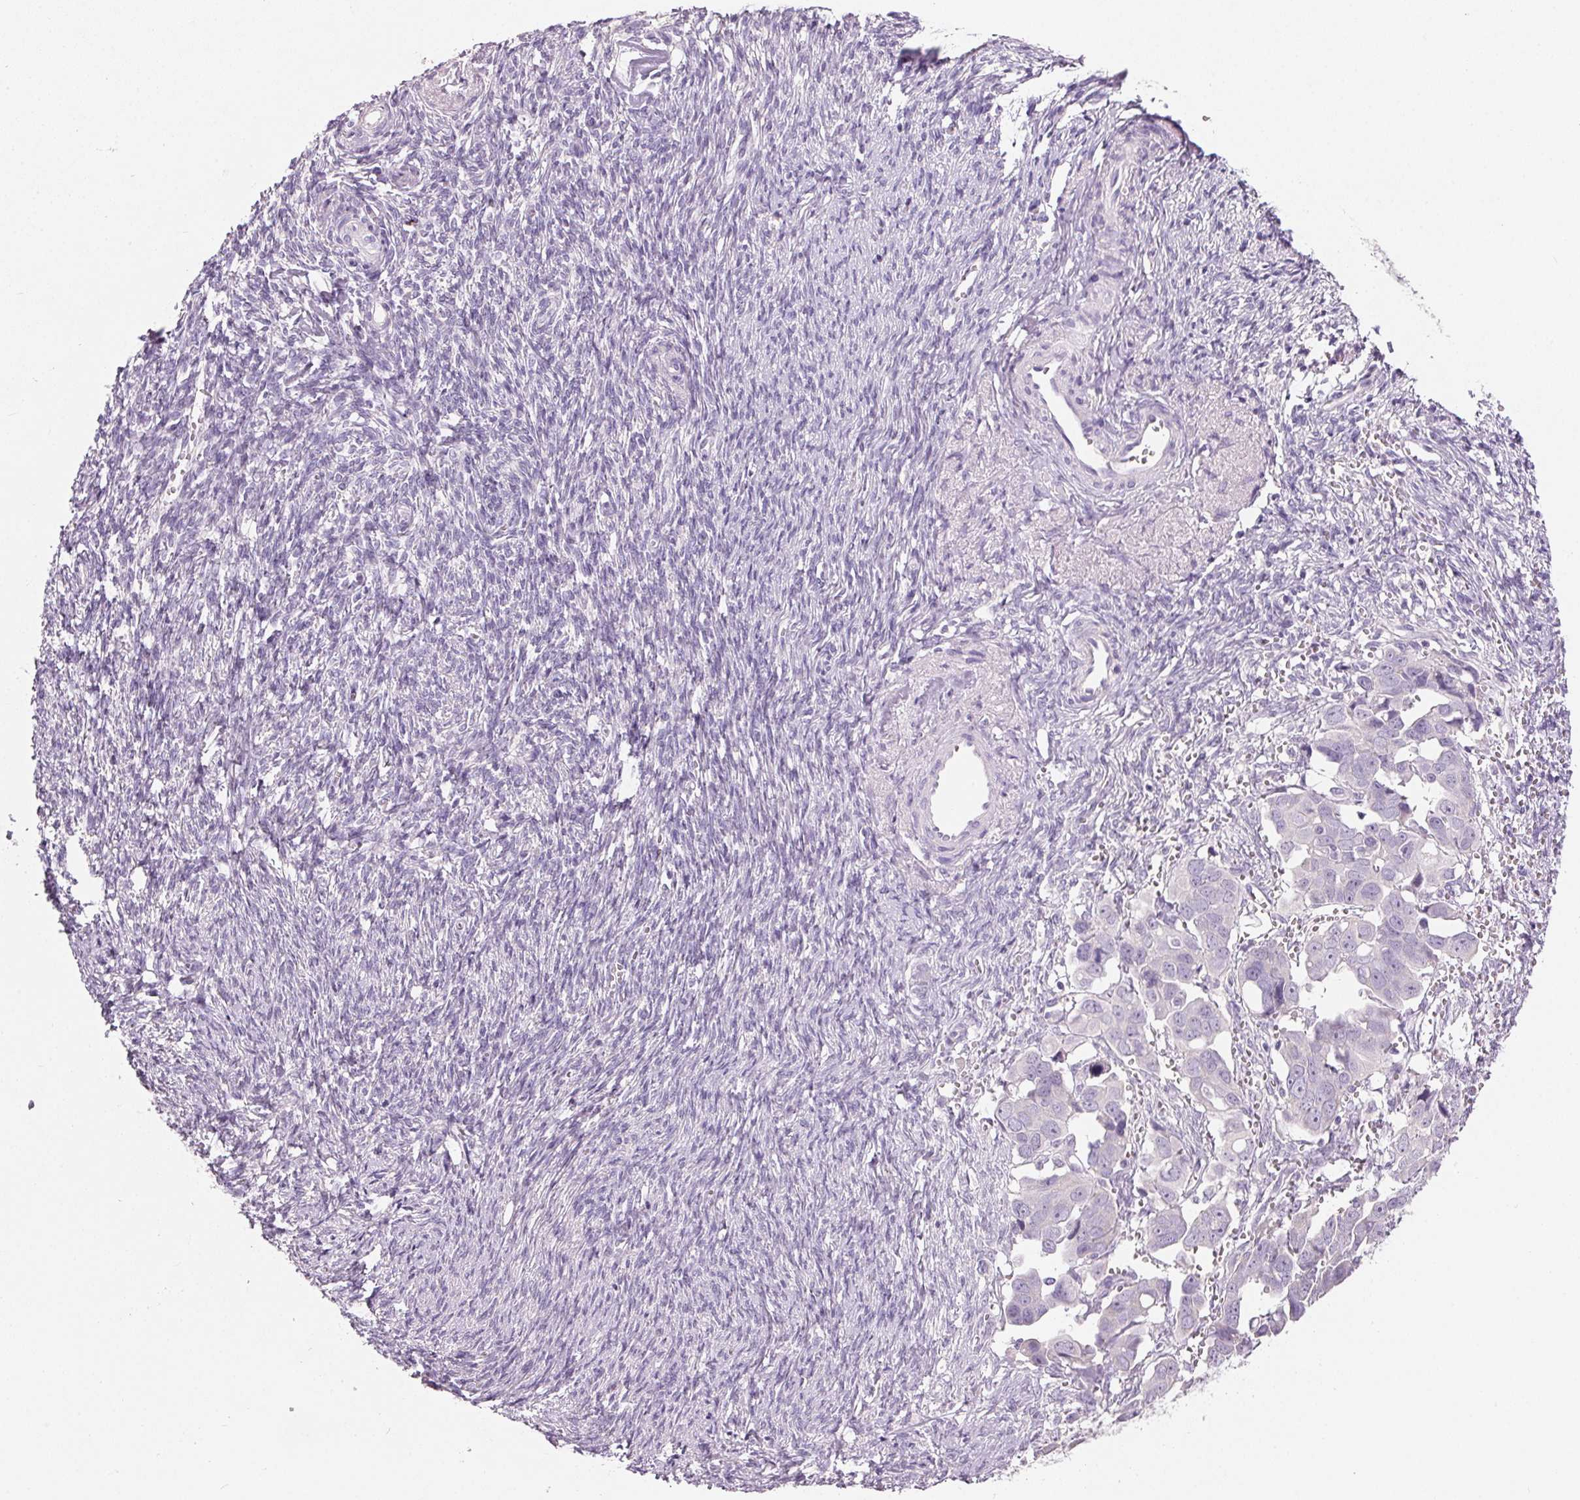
{"staining": {"intensity": "negative", "quantity": "none", "location": "none"}, "tissue": "ovarian cancer", "cell_type": "Tumor cells", "image_type": "cancer", "snomed": [{"axis": "morphology", "description": "Cystadenocarcinoma, serous, NOS"}, {"axis": "topography", "description": "Ovary"}], "caption": "This is an IHC photomicrograph of ovarian cancer. There is no positivity in tumor cells.", "gene": "HSD17B1", "patient": {"sex": "female", "age": 59}}